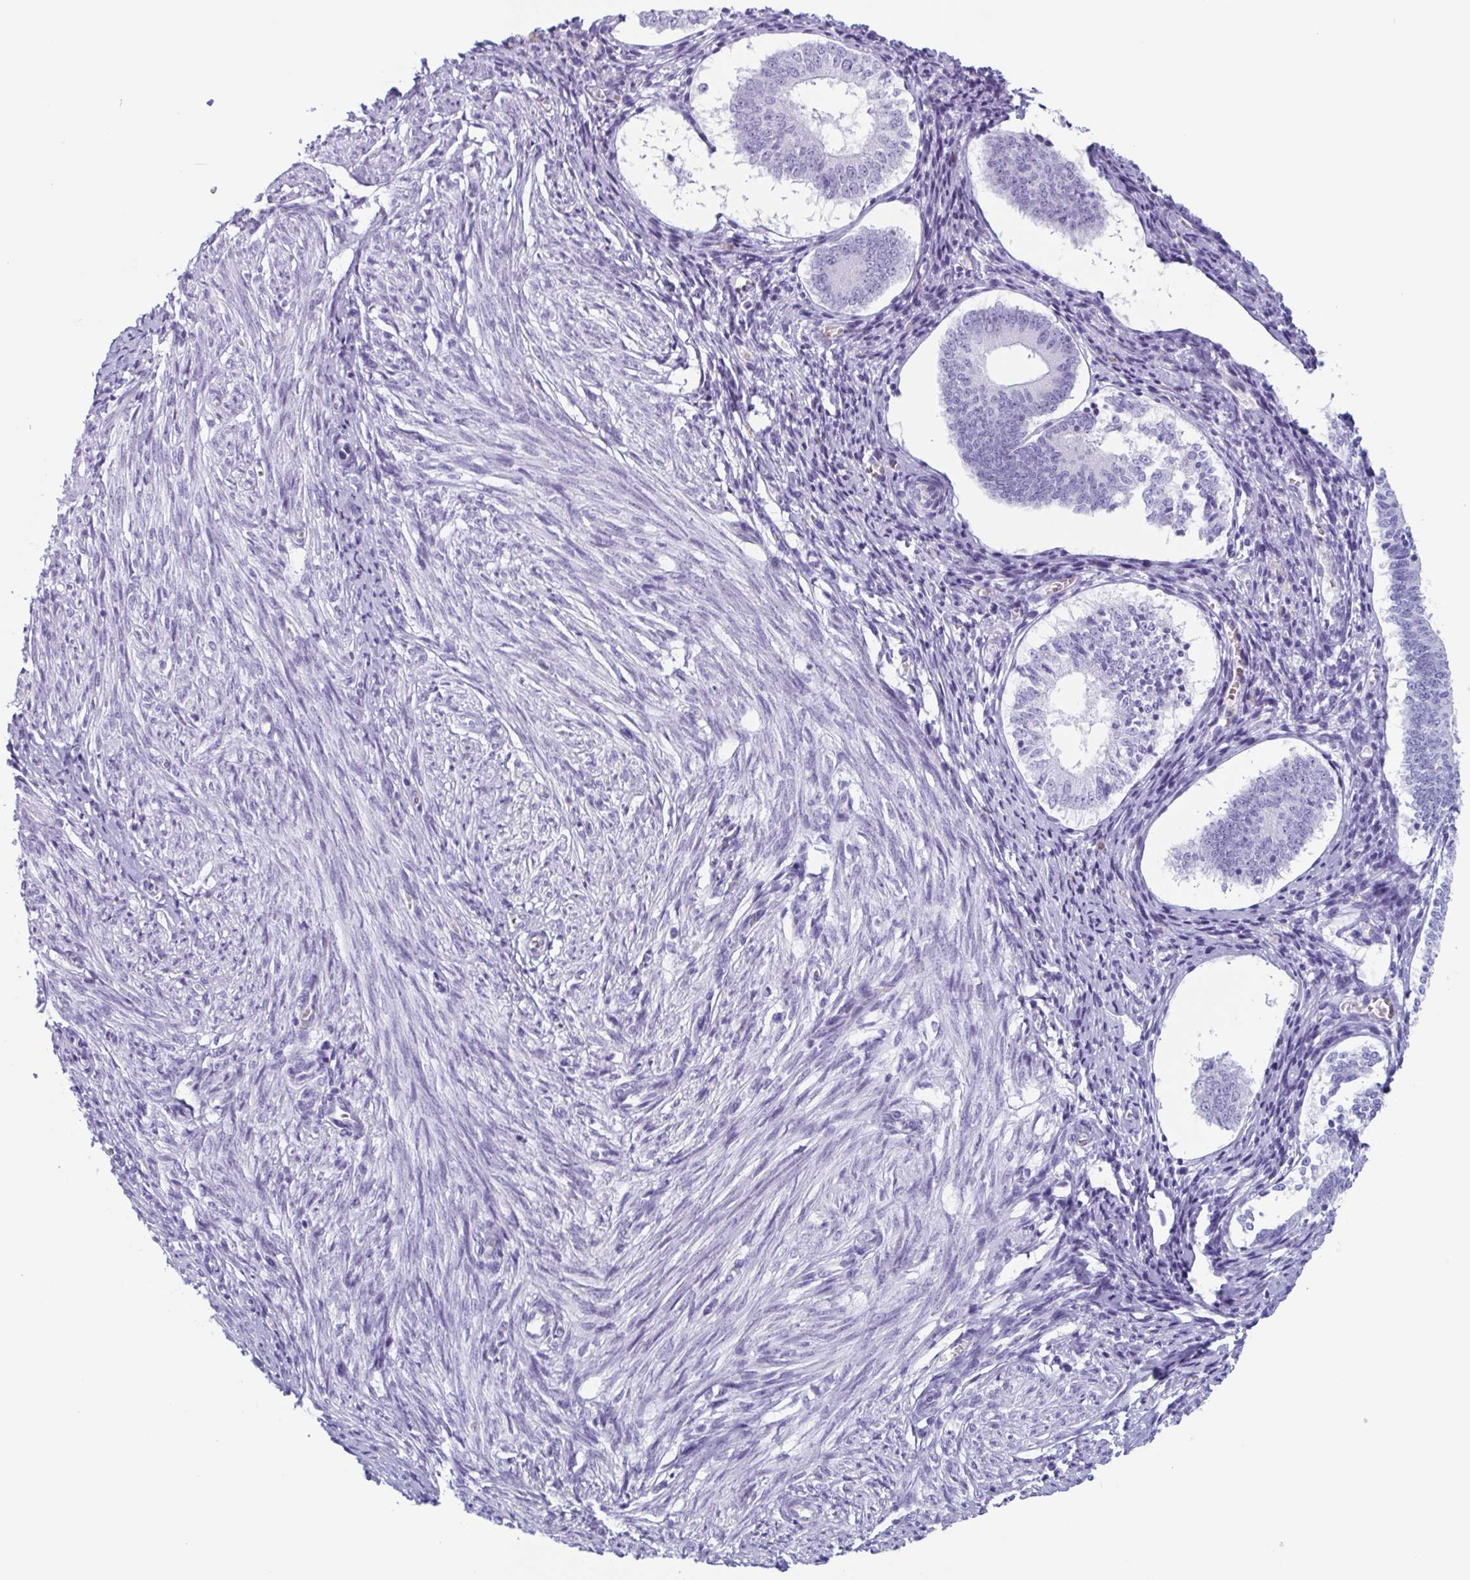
{"staining": {"intensity": "negative", "quantity": "none", "location": "none"}, "tissue": "endometrium", "cell_type": "Cells in endometrial stroma", "image_type": "normal", "snomed": [{"axis": "morphology", "description": "Normal tissue, NOS"}, {"axis": "topography", "description": "Endometrium"}], "caption": "This histopathology image is of unremarkable endometrium stained with immunohistochemistry to label a protein in brown with the nuclei are counter-stained blue. There is no positivity in cells in endometrial stroma. (DAB (3,3'-diaminobenzidine) immunohistochemistry, high magnification).", "gene": "BPI", "patient": {"sex": "female", "age": 50}}